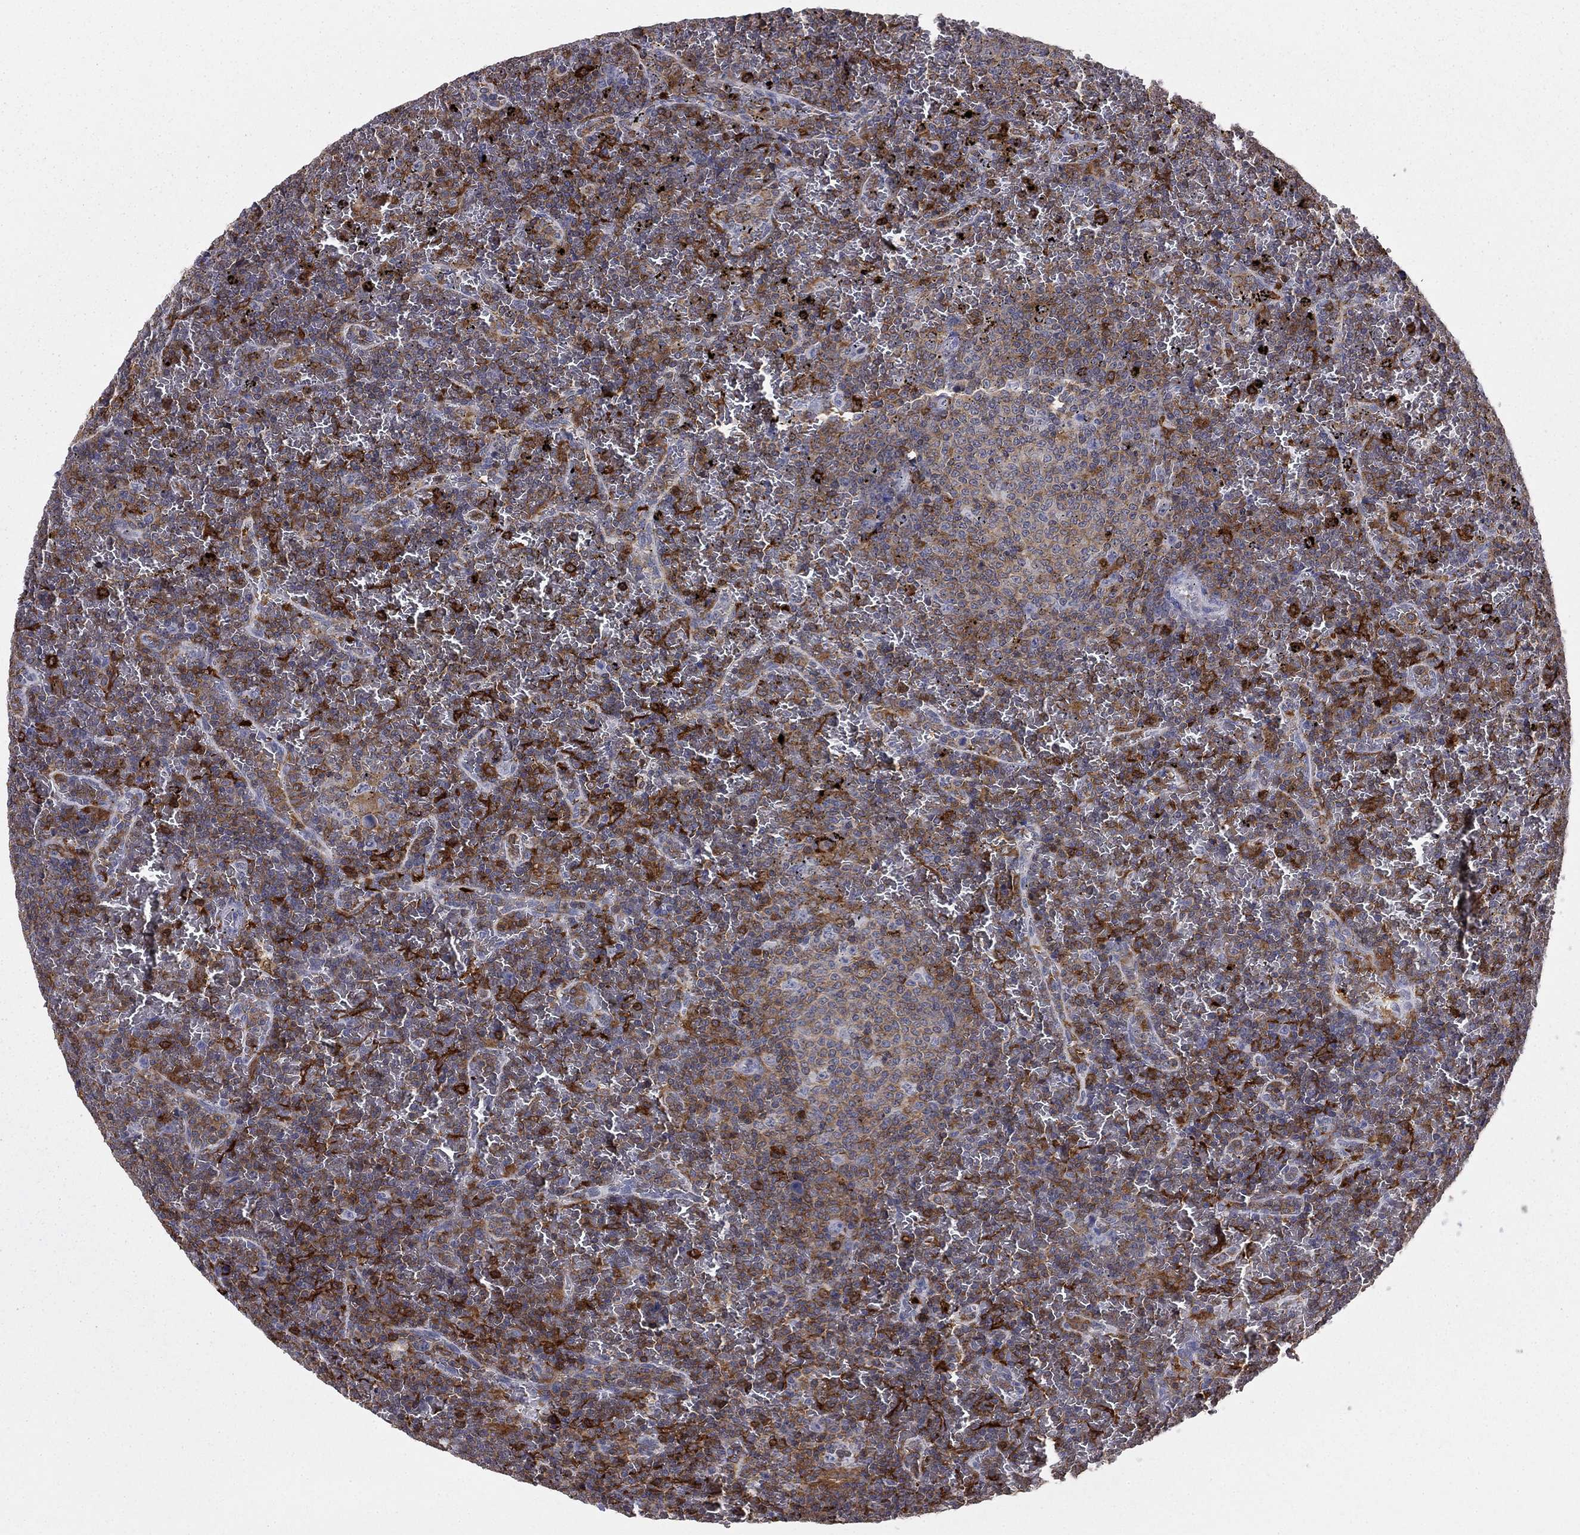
{"staining": {"intensity": "strong", "quantity": "<25%", "location": "cytoplasmic/membranous"}, "tissue": "lymphoma", "cell_type": "Tumor cells", "image_type": "cancer", "snomed": [{"axis": "morphology", "description": "Malignant lymphoma, non-Hodgkin's type, Low grade"}, {"axis": "topography", "description": "Spleen"}], "caption": "Immunohistochemical staining of human malignant lymphoma, non-Hodgkin's type (low-grade) shows strong cytoplasmic/membranous protein positivity in approximately <25% of tumor cells. (DAB = brown stain, brightfield microscopy at high magnification).", "gene": "PLCB2", "patient": {"sex": "female", "age": 77}}